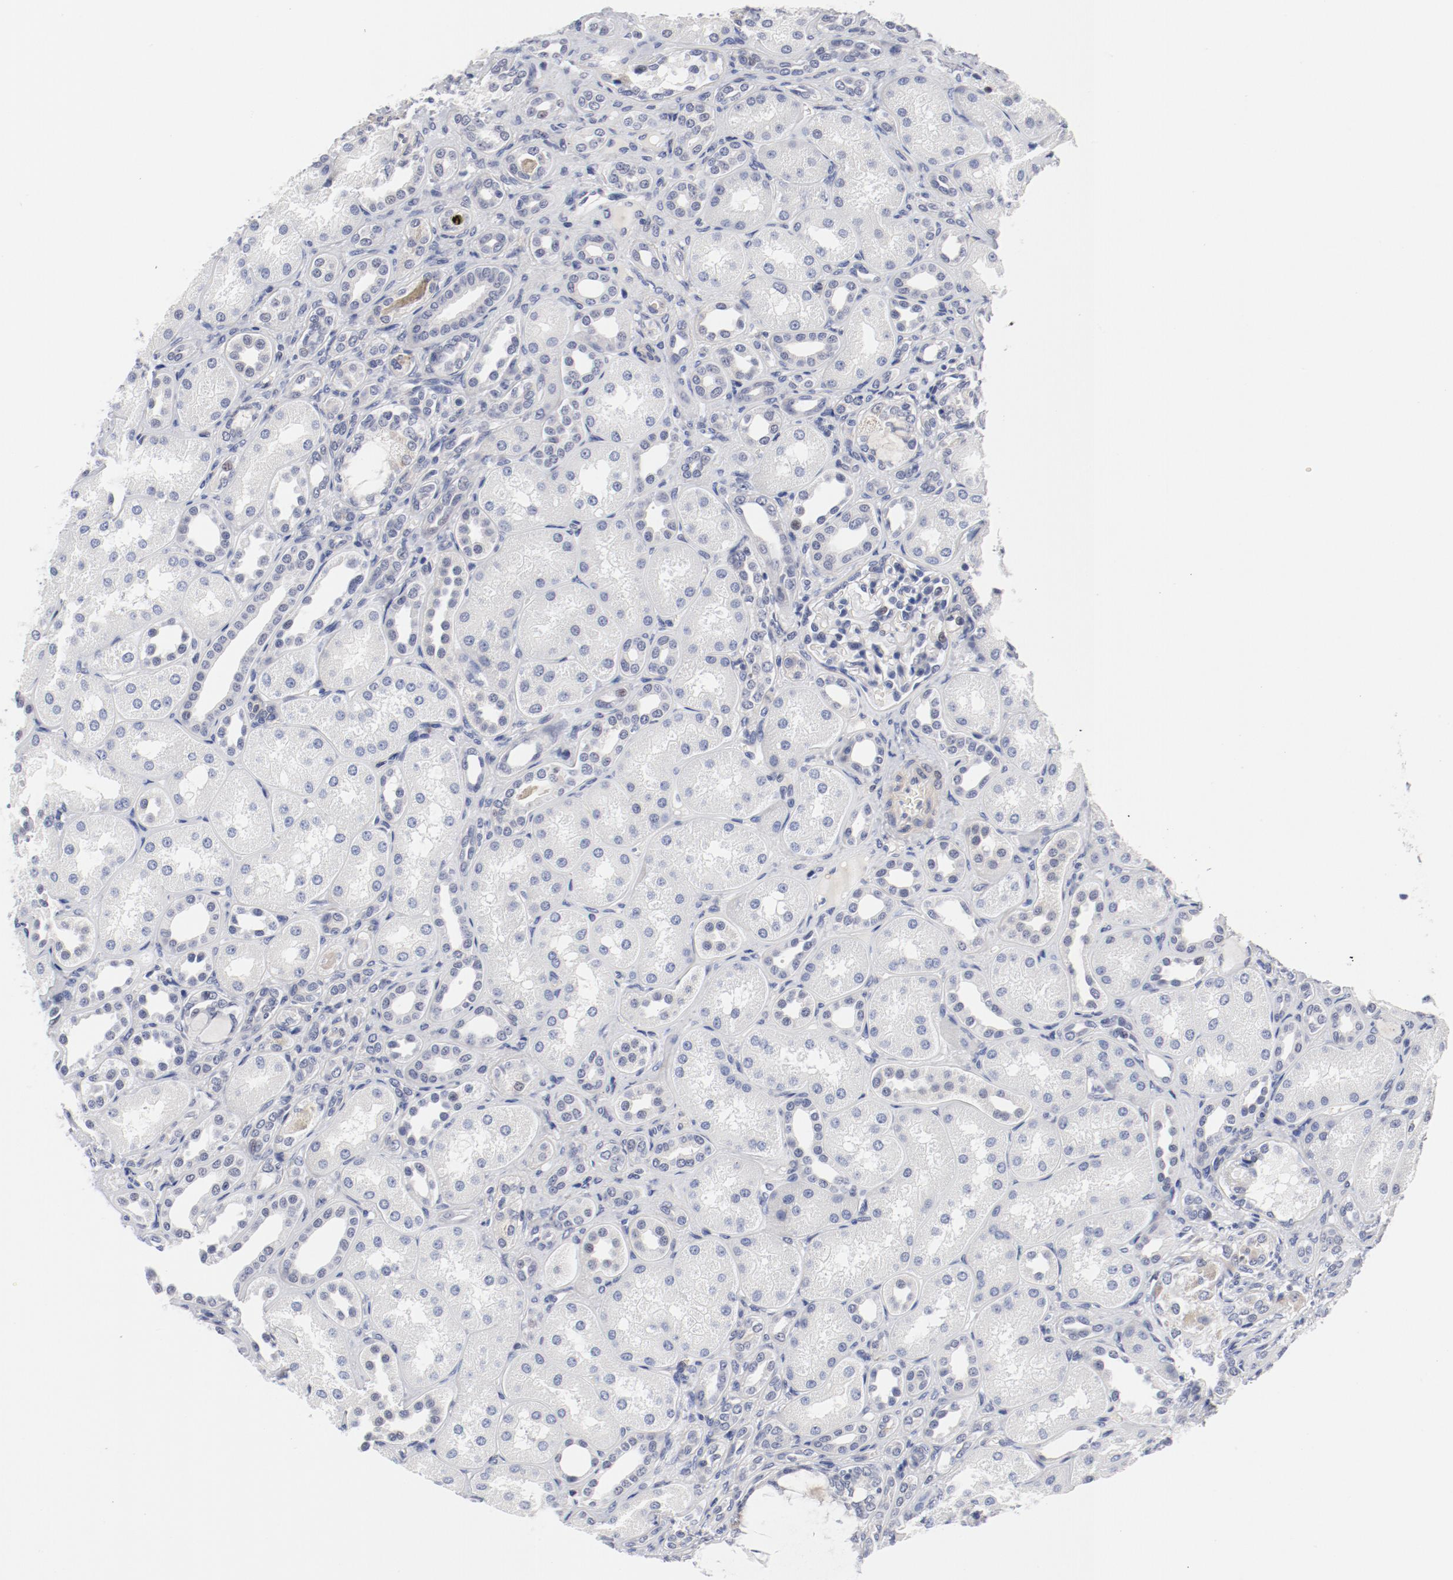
{"staining": {"intensity": "negative", "quantity": "none", "location": "none"}, "tissue": "kidney", "cell_type": "Cells in glomeruli", "image_type": "normal", "snomed": [{"axis": "morphology", "description": "Normal tissue, NOS"}, {"axis": "topography", "description": "Kidney"}], "caption": "Immunohistochemistry (IHC) histopathology image of normal kidney: human kidney stained with DAB (3,3'-diaminobenzidine) reveals no significant protein staining in cells in glomeruli. (Immunohistochemistry (IHC), brightfield microscopy, high magnification).", "gene": "KCNK13", "patient": {"sex": "male", "age": 7}}